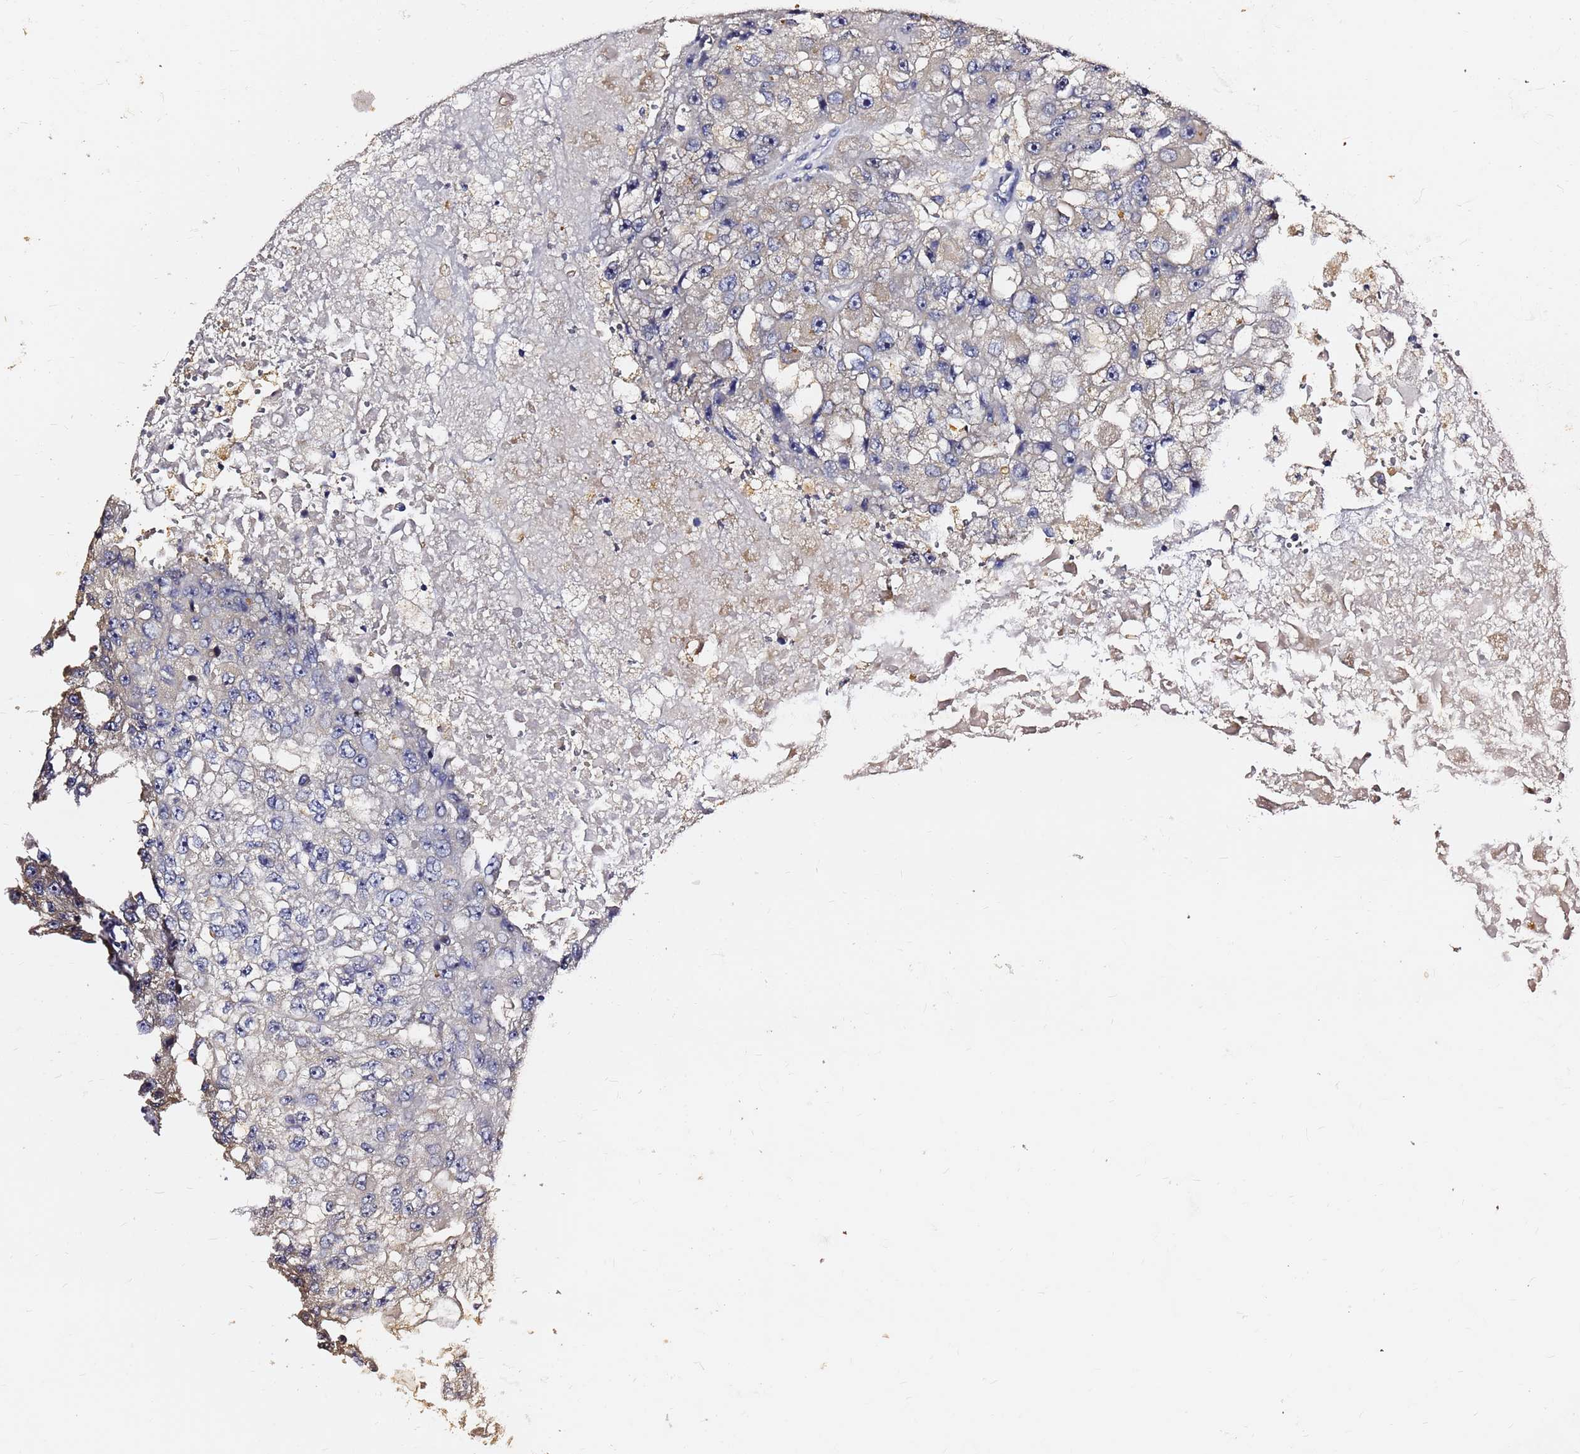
{"staining": {"intensity": "negative", "quantity": "none", "location": "none"}, "tissue": "renal cancer", "cell_type": "Tumor cells", "image_type": "cancer", "snomed": [{"axis": "morphology", "description": "Adenocarcinoma, NOS"}, {"axis": "topography", "description": "Kidney"}], "caption": "The photomicrograph displays no significant expression in tumor cells of renal cancer.", "gene": "FAM183A", "patient": {"sex": "male", "age": 63}}